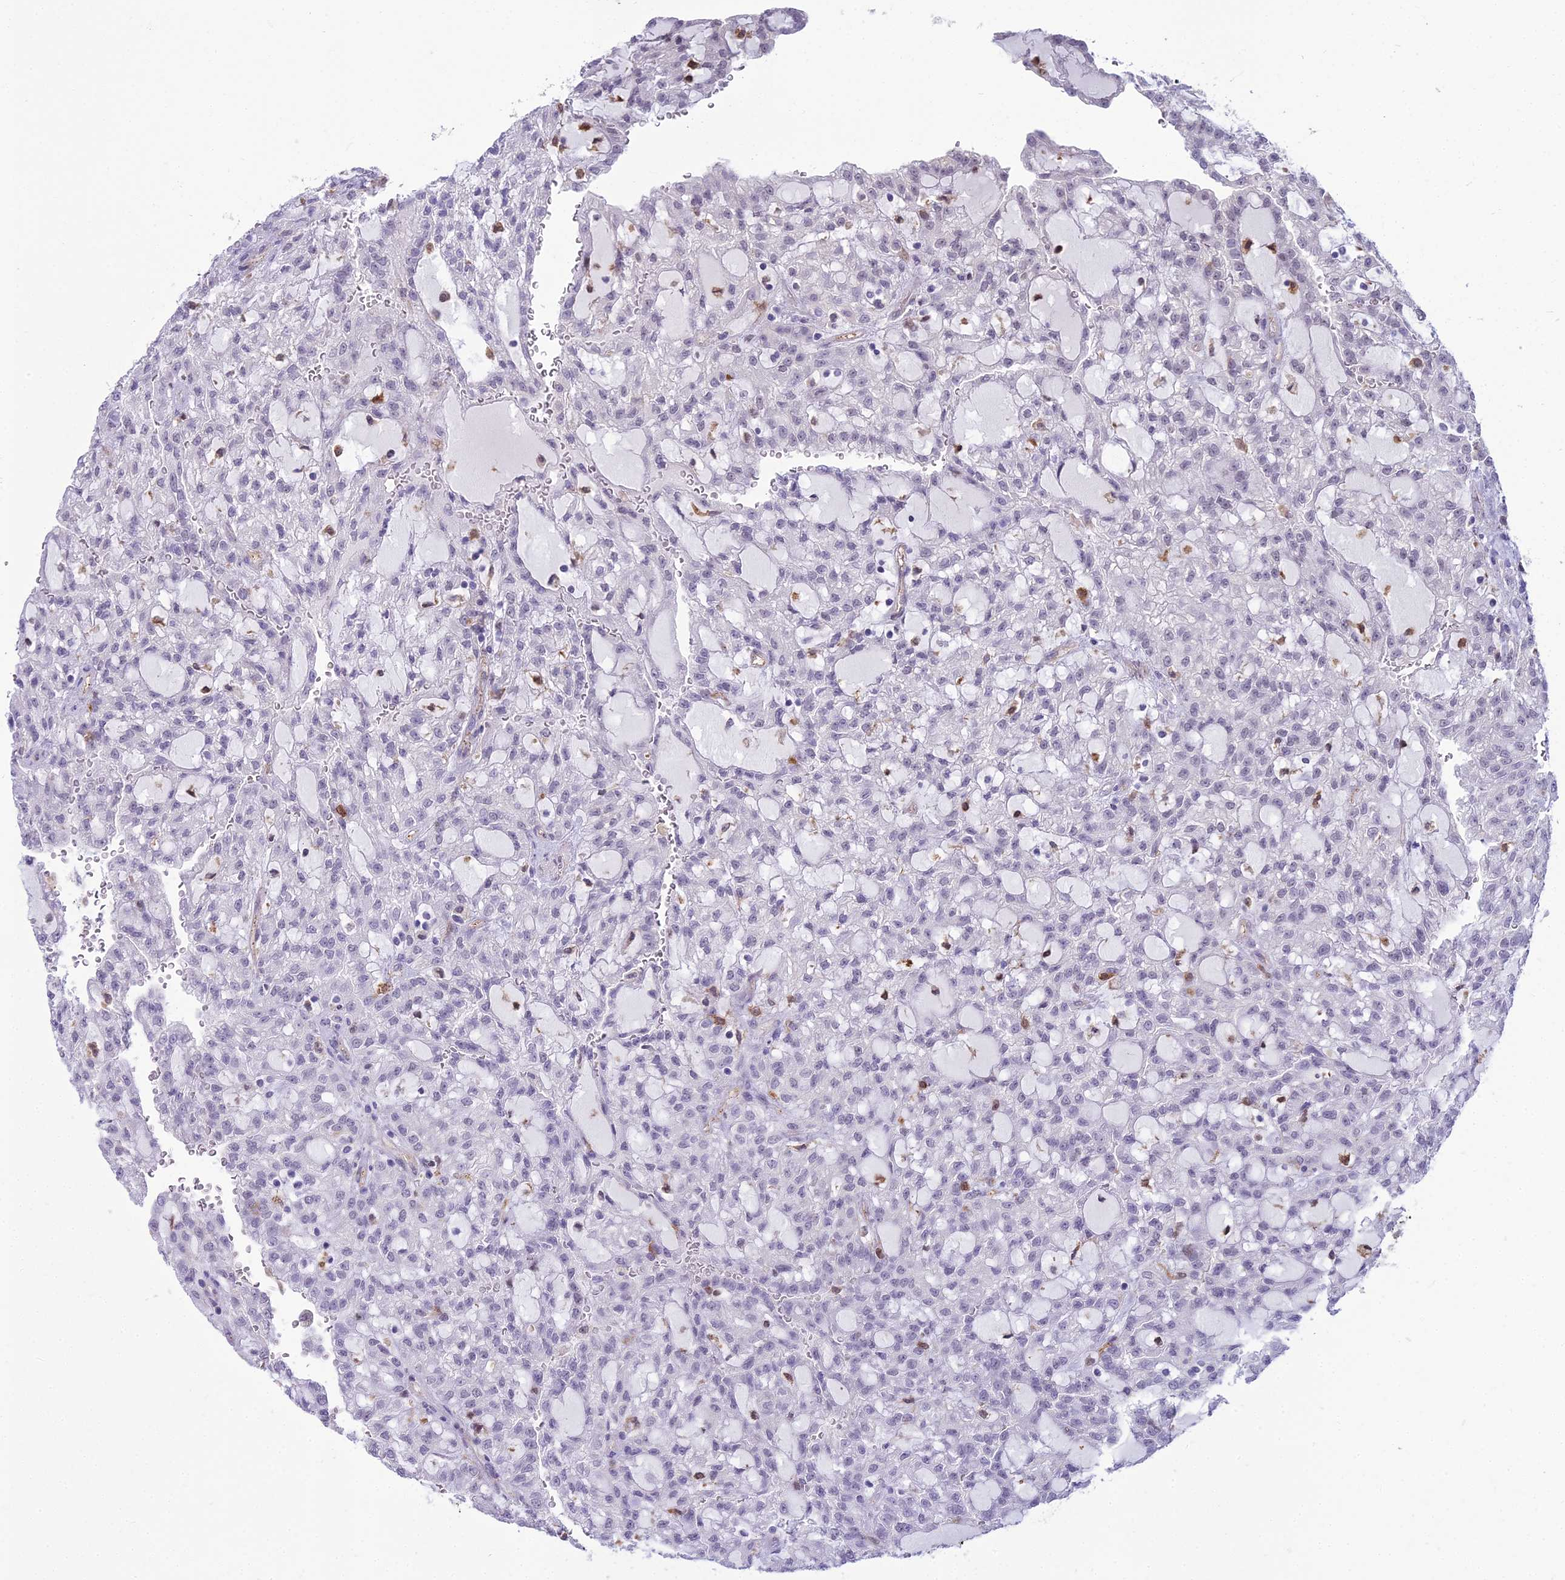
{"staining": {"intensity": "negative", "quantity": "none", "location": "none"}, "tissue": "renal cancer", "cell_type": "Tumor cells", "image_type": "cancer", "snomed": [{"axis": "morphology", "description": "Adenocarcinoma, NOS"}, {"axis": "topography", "description": "Kidney"}], "caption": "IHC histopathology image of neoplastic tissue: human renal cancer stained with DAB exhibits no significant protein staining in tumor cells.", "gene": "BLNK", "patient": {"sex": "male", "age": 63}}